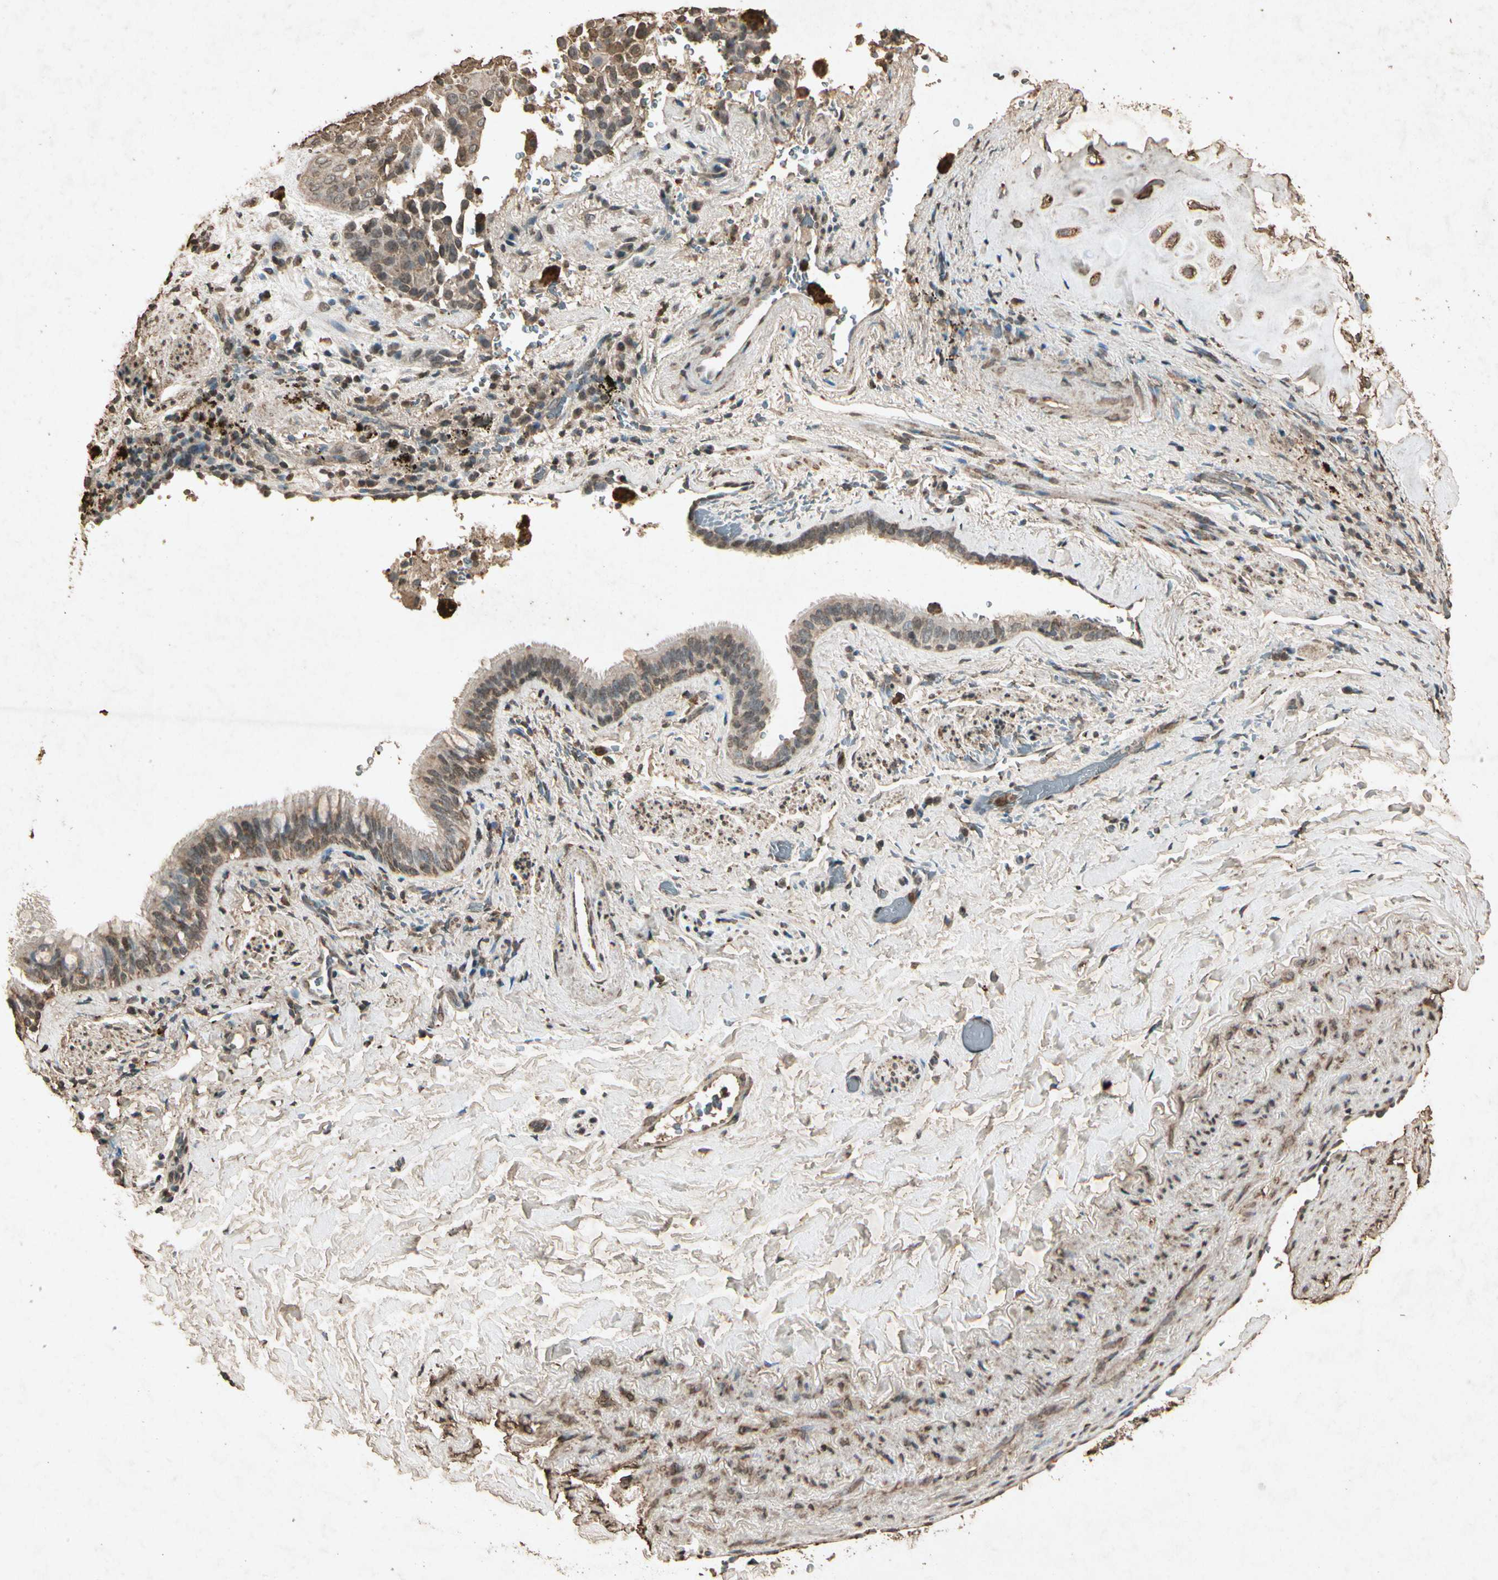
{"staining": {"intensity": "weak", "quantity": ">75%", "location": "cytoplasmic/membranous"}, "tissue": "lung cancer", "cell_type": "Tumor cells", "image_type": "cancer", "snomed": [{"axis": "morphology", "description": "Squamous cell carcinoma, NOS"}, {"axis": "topography", "description": "Lung"}], "caption": "Human lung cancer (squamous cell carcinoma) stained with a brown dye shows weak cytoplasmic/membranous positive expression in about >75% of tumor cells.", "gene": "GC", "patient": {"sex": "male", "age": 54}}